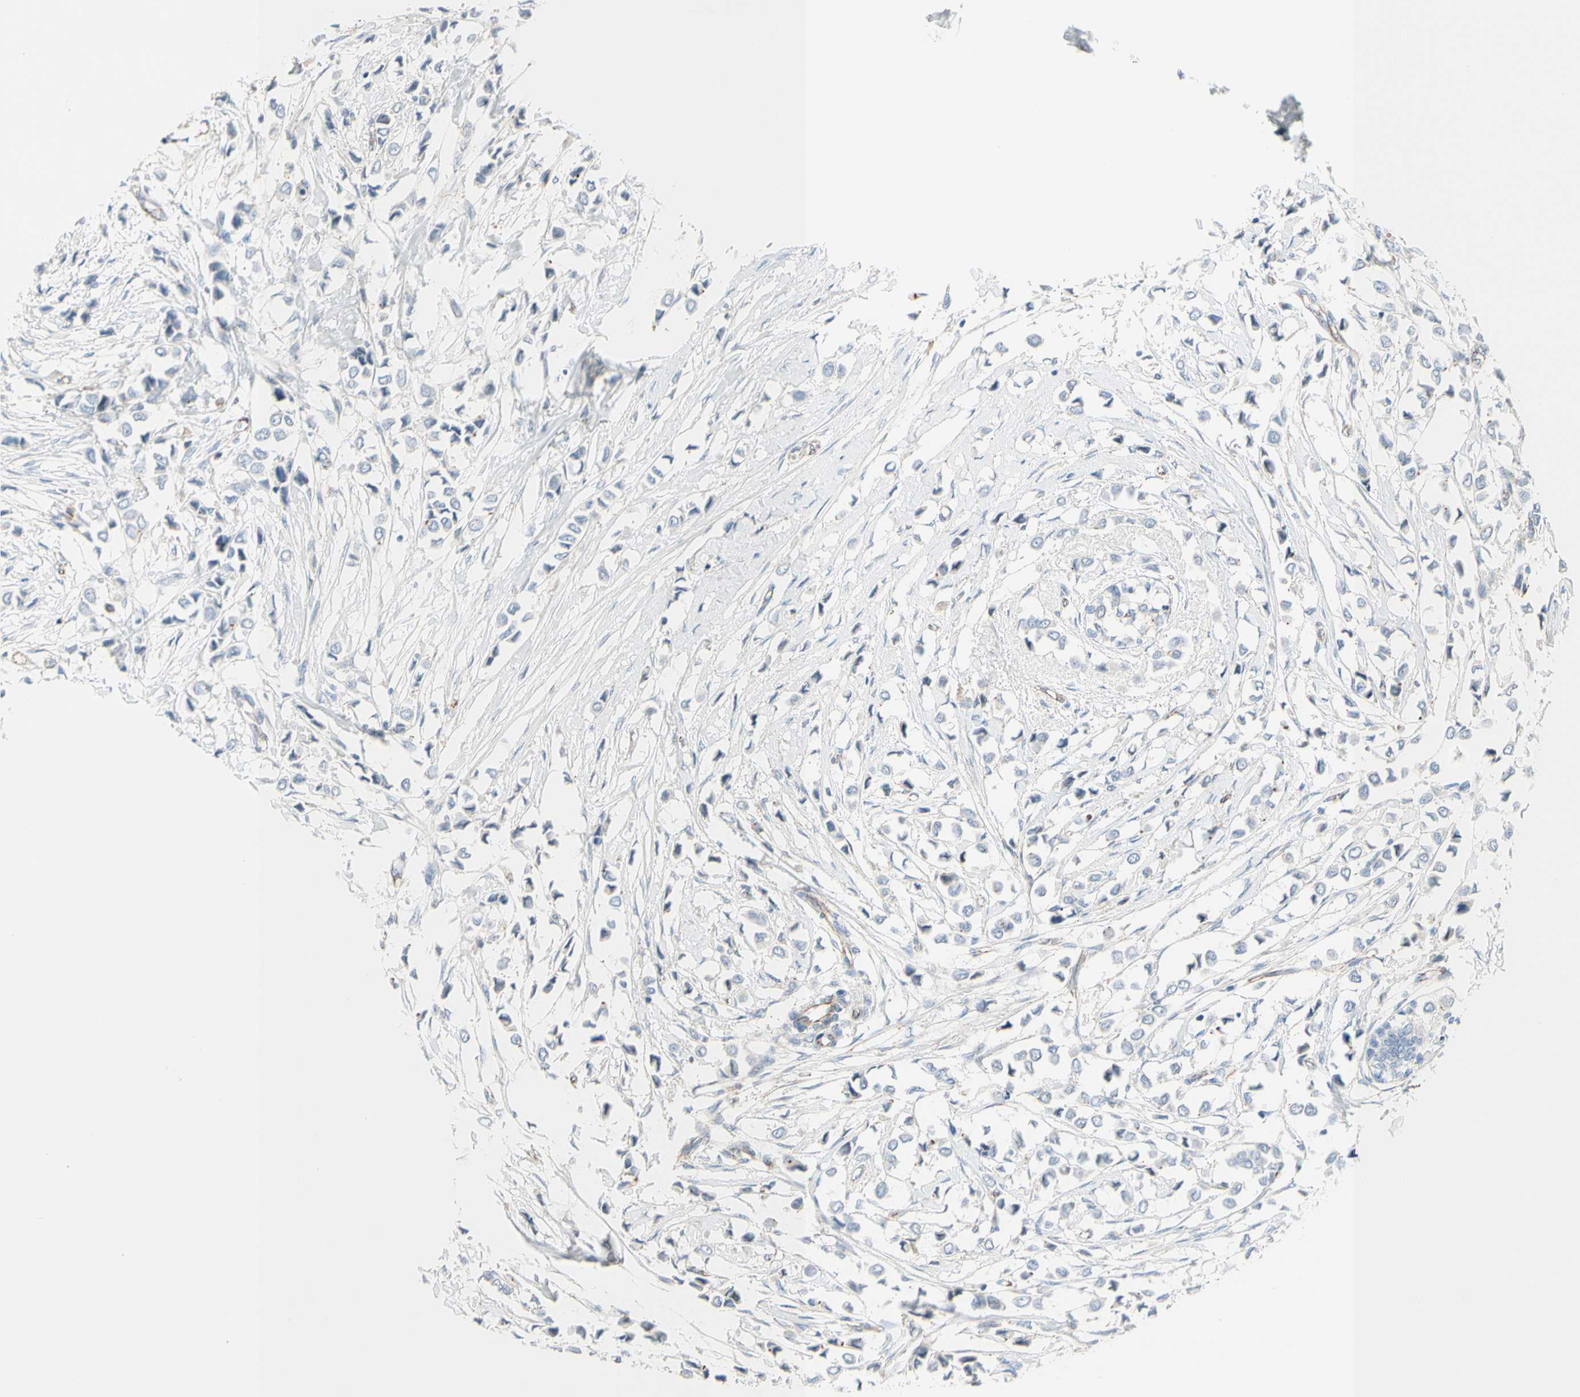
{"staining": {"intensity": "negative", "quantity": "none", "location": "none"}, "tissue": "breast cancer", "cell_type": "Tumor cells", "image_type": "cancer", "snomed": [{"axis": "morphology", "description": "Lobular carcinoma"}, {"axis": "topography", "description": "Breast"}], "caption": "A micrograph of human breast cancer is negative for staining in tumor cells. (Brightfield microscopy of DAB (3,3'-diaminobenzidine) immunohistochemistry (IHC) at high magnification).", "gene": "TJP1", "patient": {"sex": "female", "age": 51}}